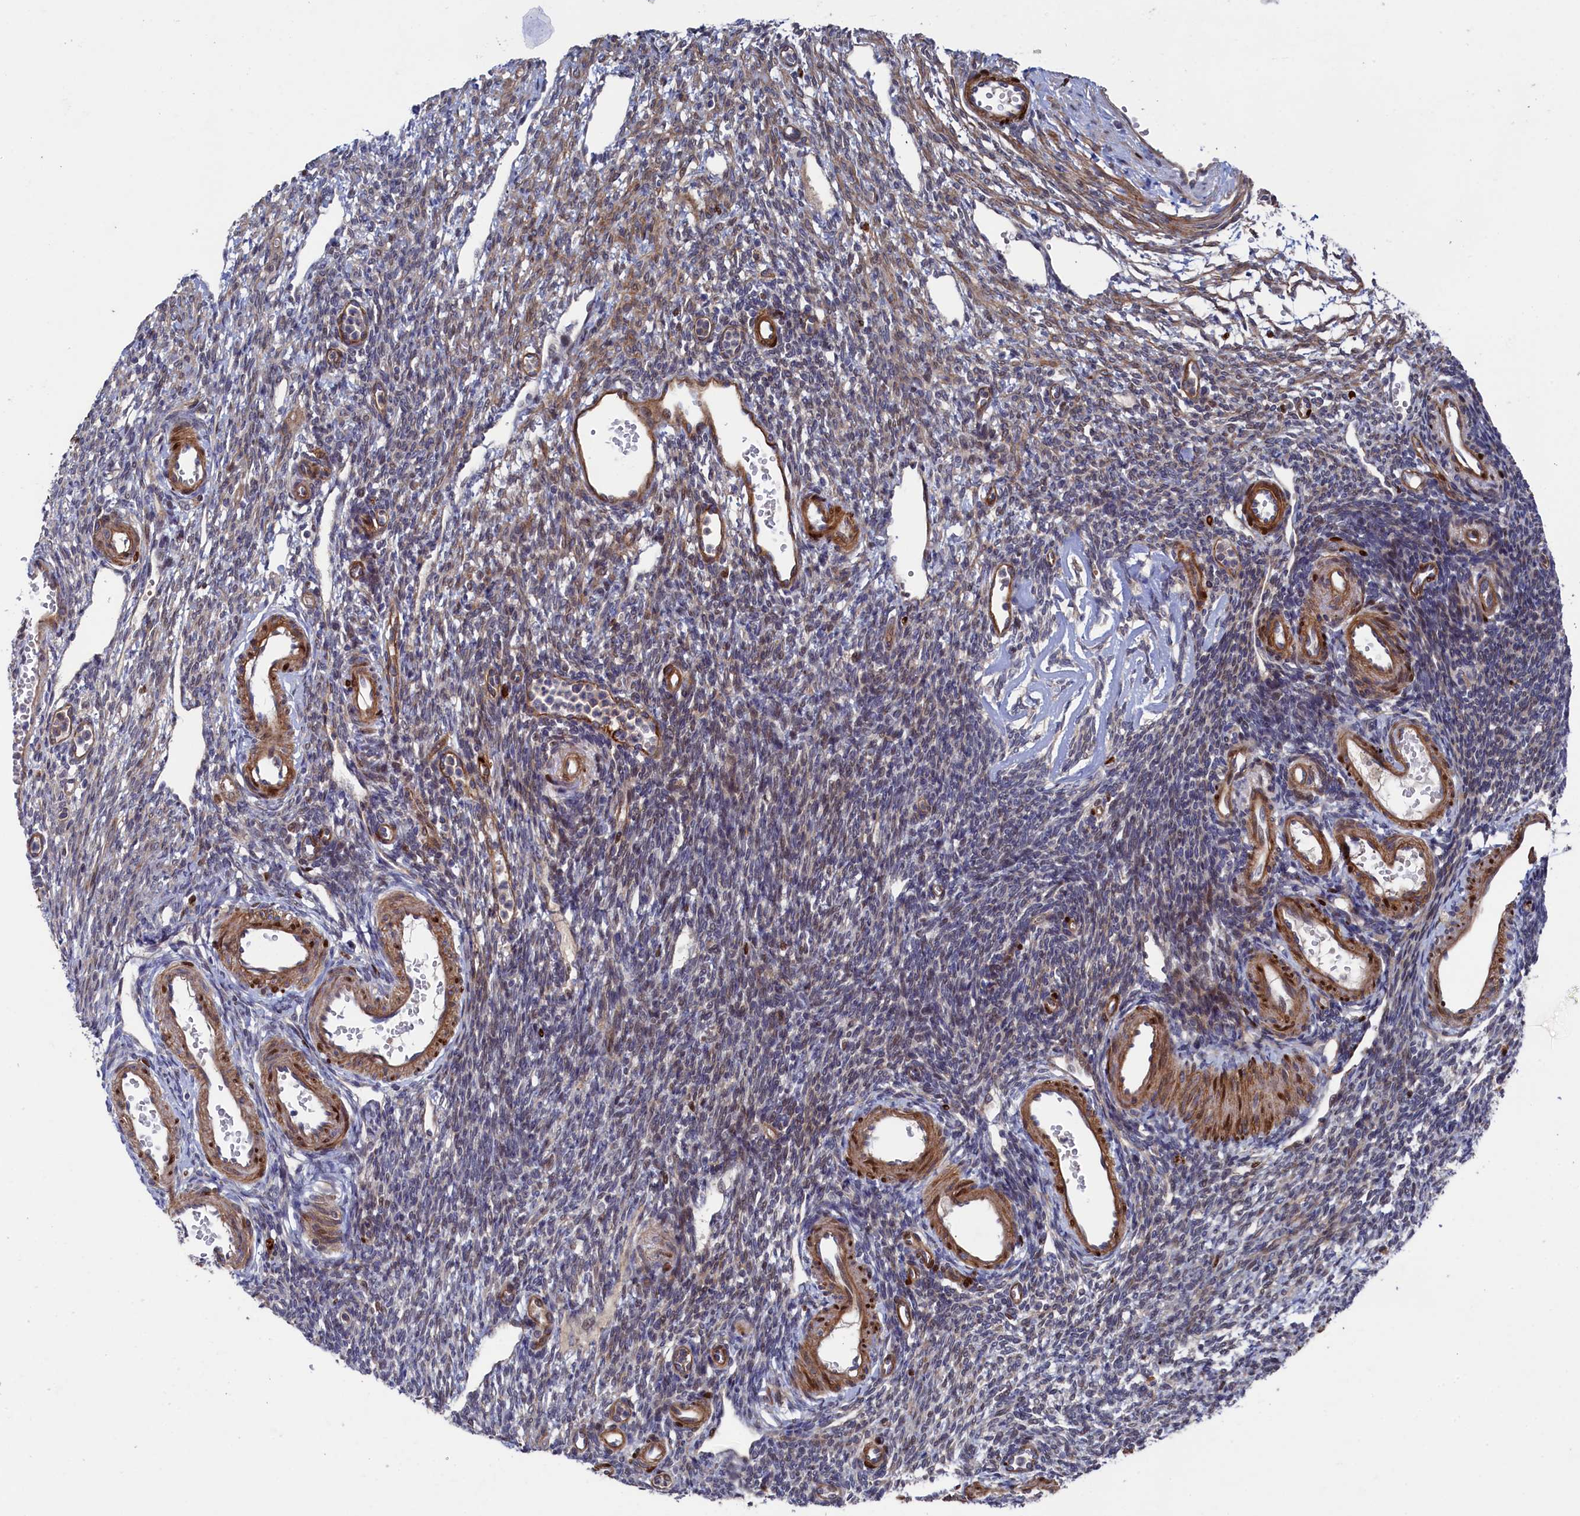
{"staining": {"intensity": "negative", "quantity": "none", "location": "none"}, "tissue": "ovary", "cell_type": "Follicle cells", "image_type": "normal", "snomed": [{"axis": "morphology", "description": "Normal tissue, NOS"}, {"axis": "morphology", "description": "Cyst, NOS"}, {"axis": "topography", "description": "Ovary"}], "caption": "High power microscopy photomicrograph of an immunohistochemistry photomicrograph of benign ovary, revealing no significant positivity in follicle cells.", "gene": "ZNF891", "patient": {"sex": "female", "age": 33}}